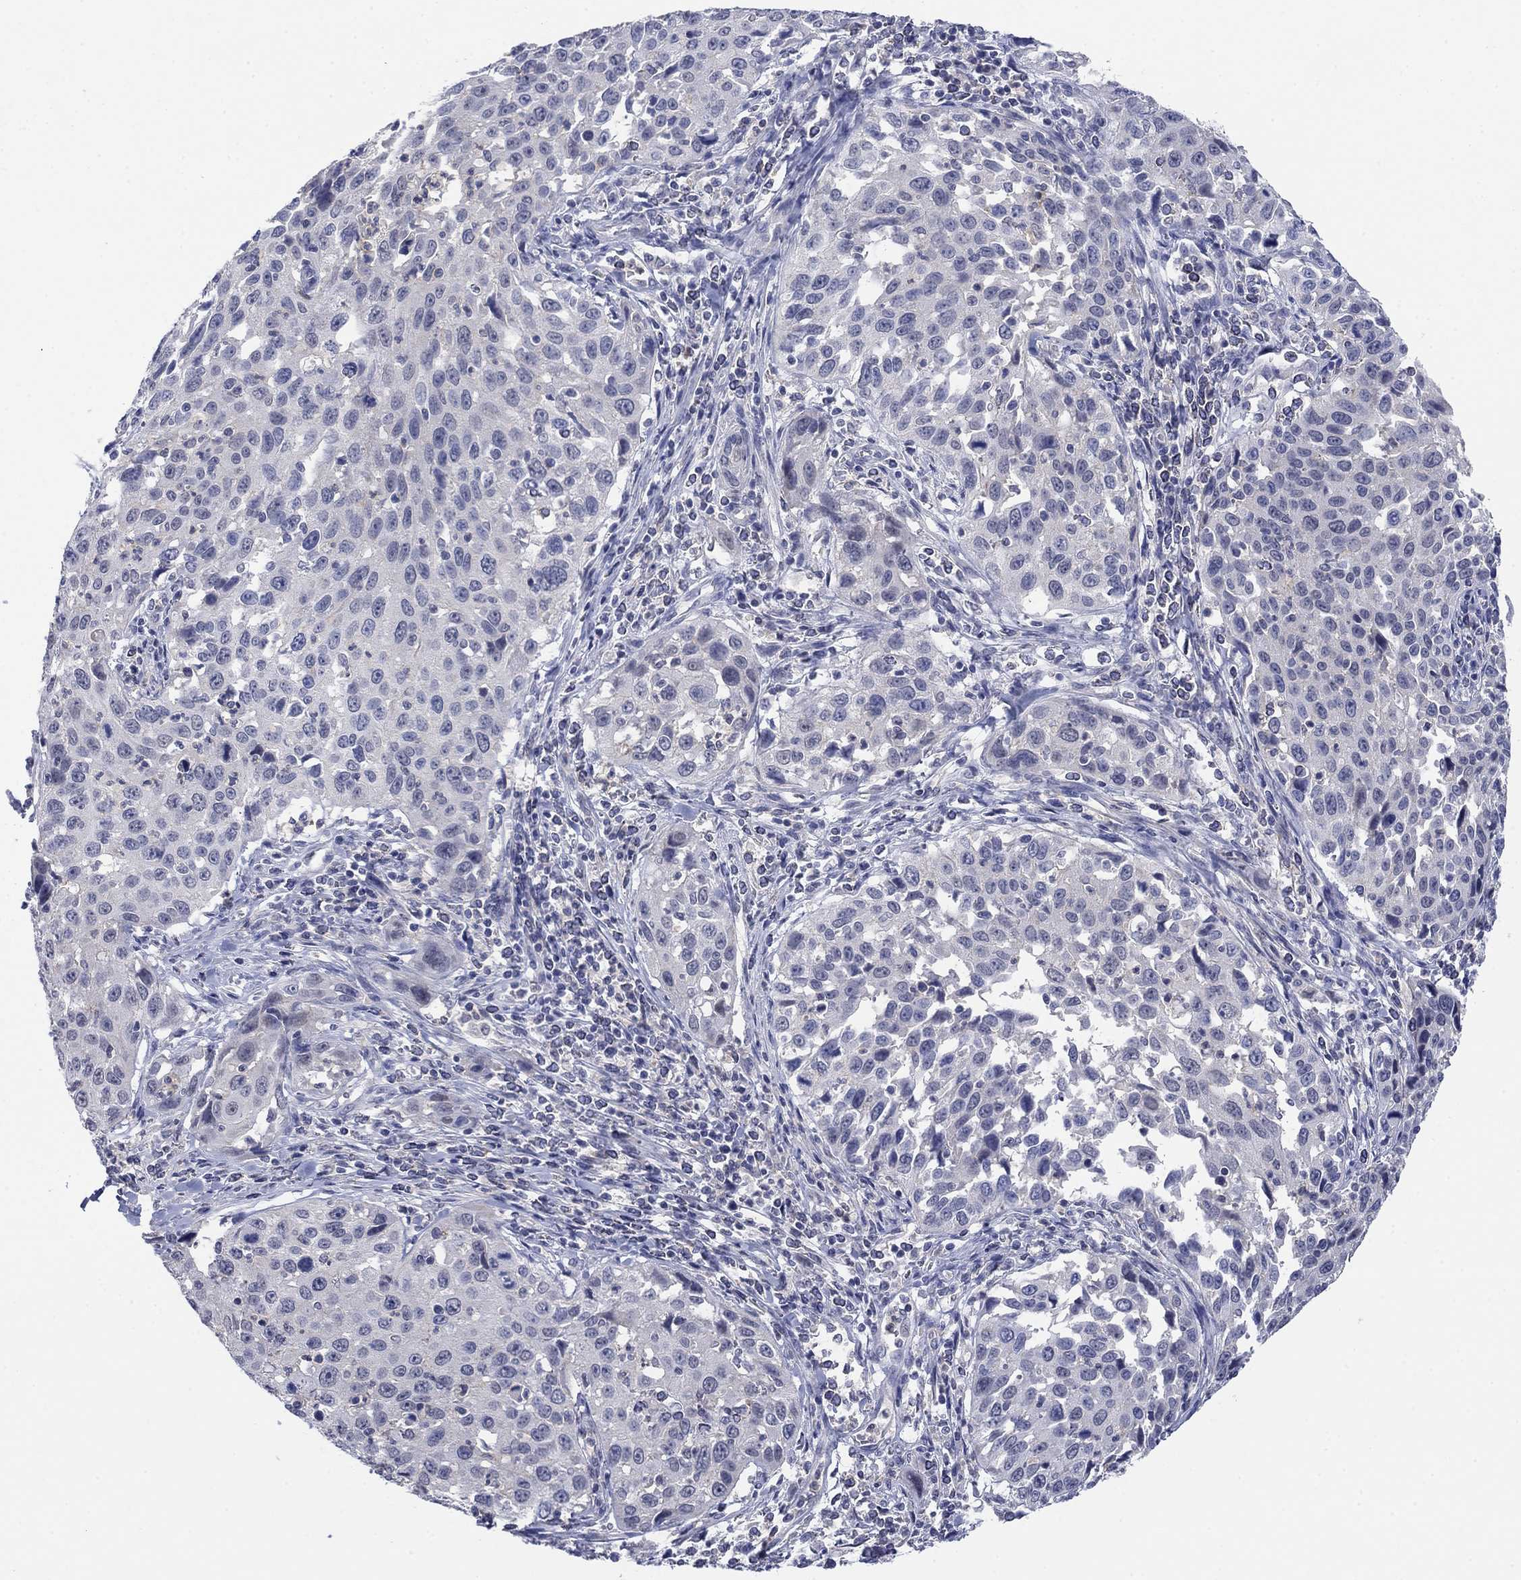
{"staining": {"intensity": "negative", "quantity": "none", "location": "none"}, "tissue": "cervical cancer", "cell_type": "Tumor cells", "image_type": "cancer", "snomed": [{"axis": "morphology", "description": "Squamous cell carcinoma, NOS"}, {"axis": "topography", "description": "Cervix"}], "caption": "IHC of human cervical cancer demonstrates no positivity in tumor cells. (DAB (3,3'-diaminobenzidine) IHC with hematoxylin counter stain).", "gene": "FER1L6", "patient": {"sex": "female", "age": 26}}